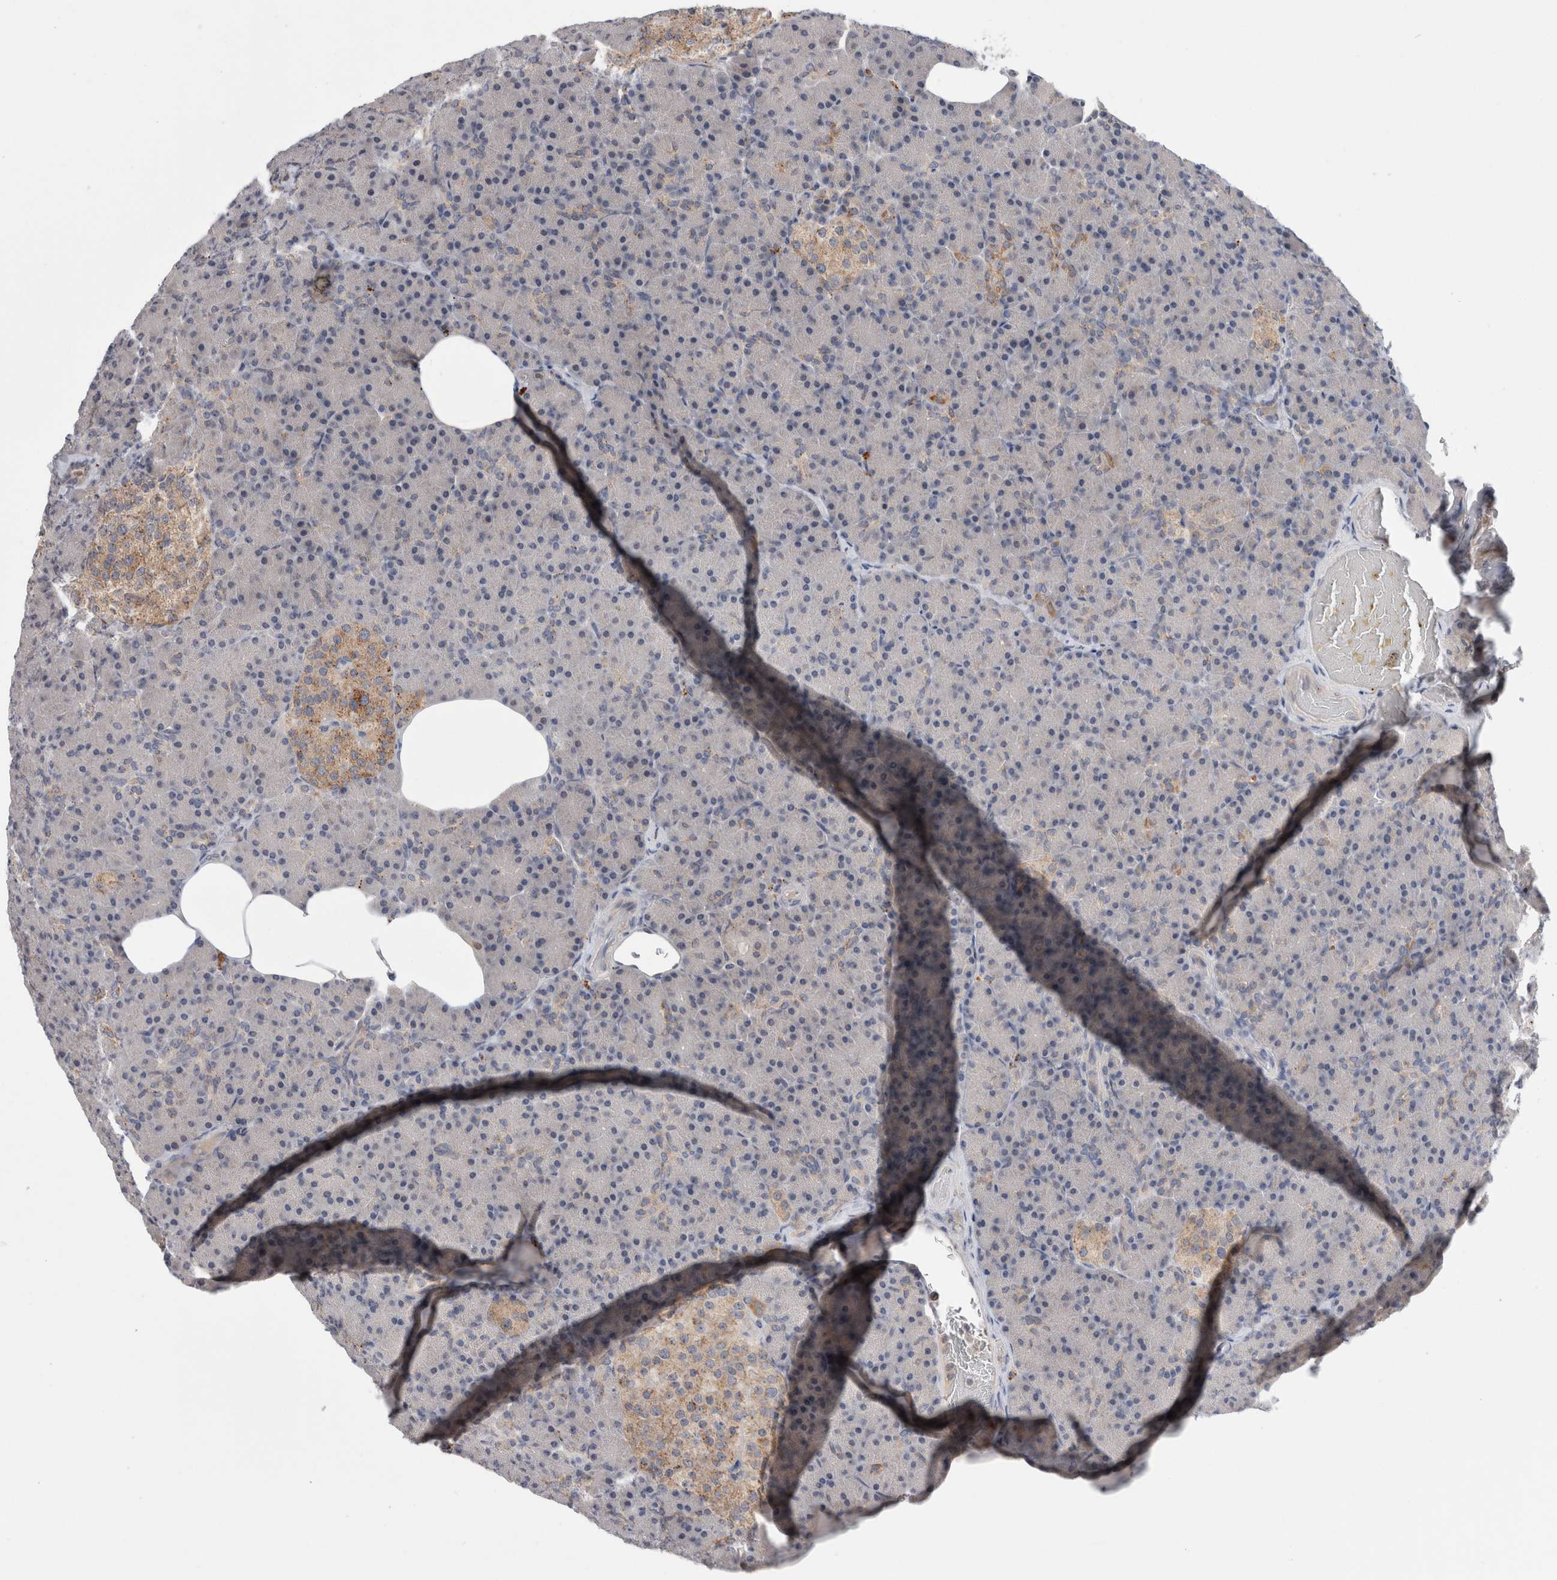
{"staining": {"intensity": "moderate", "quantity": "<25%", "location": "cytoplasmic/membranous"}, "tissue": "pancreas", "cell_type": "Exocrine glandular cells", "image_type": "normal", "snomed": [{"axis": "morphology", "description": "Normal tissue, NOS"}, {"axis": "topography", "description": "Pancreas"}], "caption": "A photomicrograph of human pancreas stained for a protein shows moderate cytoplasmic/membranous brown staining in exocrine glandular cells. Using DAB (brown) and hematoxylin (blue) stains, captured at high magnification using brightfield microscopy.", "gene": "MRPL37", "patient": {"sex": "female", "age": 43}}